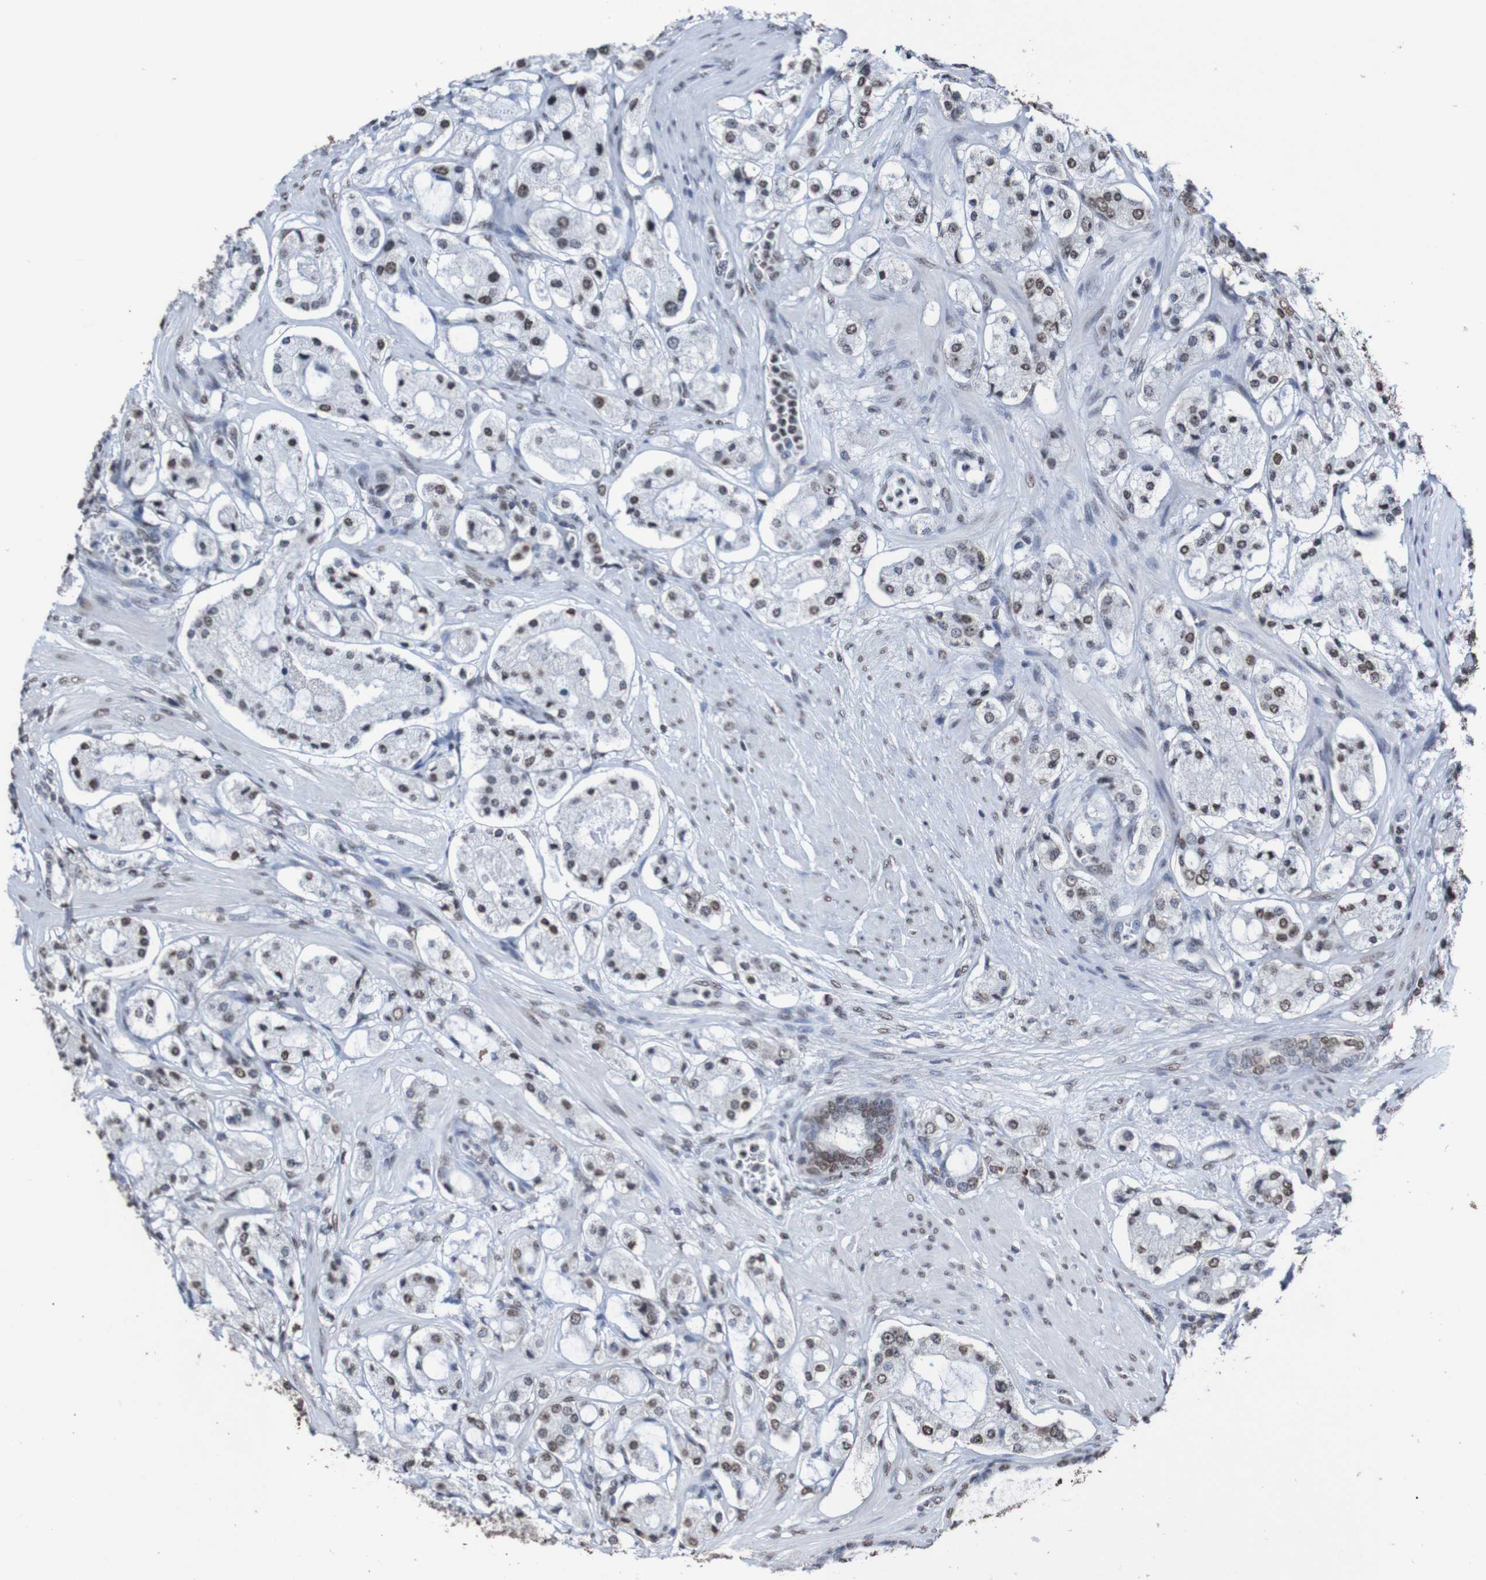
{"staining": {"intensity": "weak", "quantity": "<25%", "location": "nuclear"}, "tissue": "prostate cancer", "cell_type": "Tumor cells", "image_type": "cancer", "snomed": [{"axis": "morphology", "description": "Adenocarcinoma, High grade"}, {"axis": "topography", "description": "Prostate"}], "caption": "The micrograph displays no significant expression in tumor cells of prostate cancer. The staining is performed using DAB (3,3'-diaminobenzidine) brown chromogen with nuclei counter-stained in using hematoxylin.", "gene": "GFI1", "patient": {"sex": "male", "age": 65}}